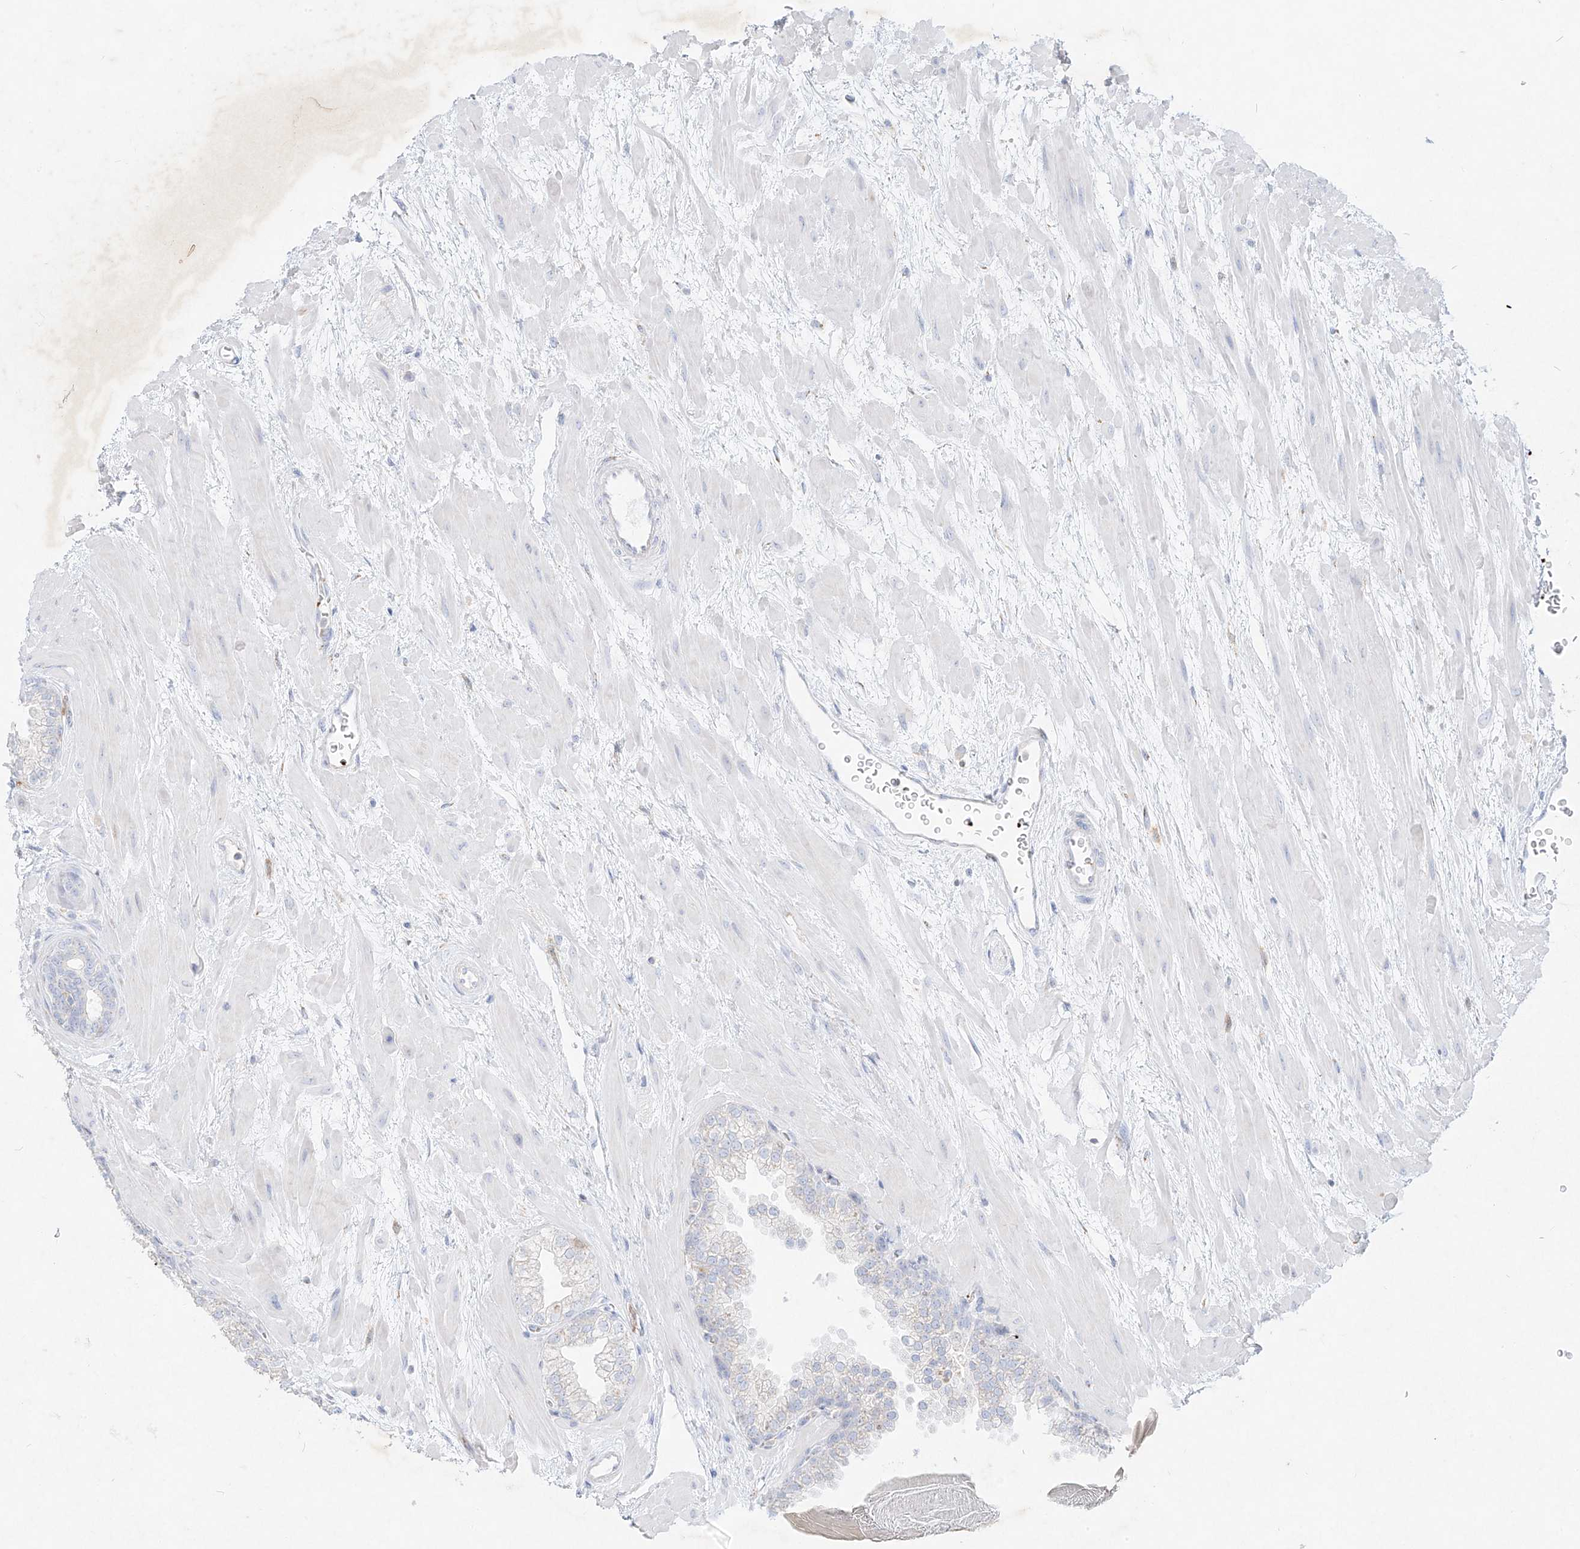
{"staining": {"intensity": "negative", "quantity": "none", "location": "none"}, "tissue": "prostate", "cell_type": "Glandular cells", "image_type": "normal", "snomed": [{"axis": "morphology", "description": "Normal tissue, NOS"}, {"axis": "topography", "description": "Prostate"}], "caption": "This photomicrograph is of normal prostate stained with immunohistochemistry to label a protein in brown with the nuclei are counter-stained blue. There is no staining in glandular cells. (Brightfield microscopy of DAB IHC at high magnification).", "gene": "PLEK", "patient": {"sex": "male", "age": 48}}